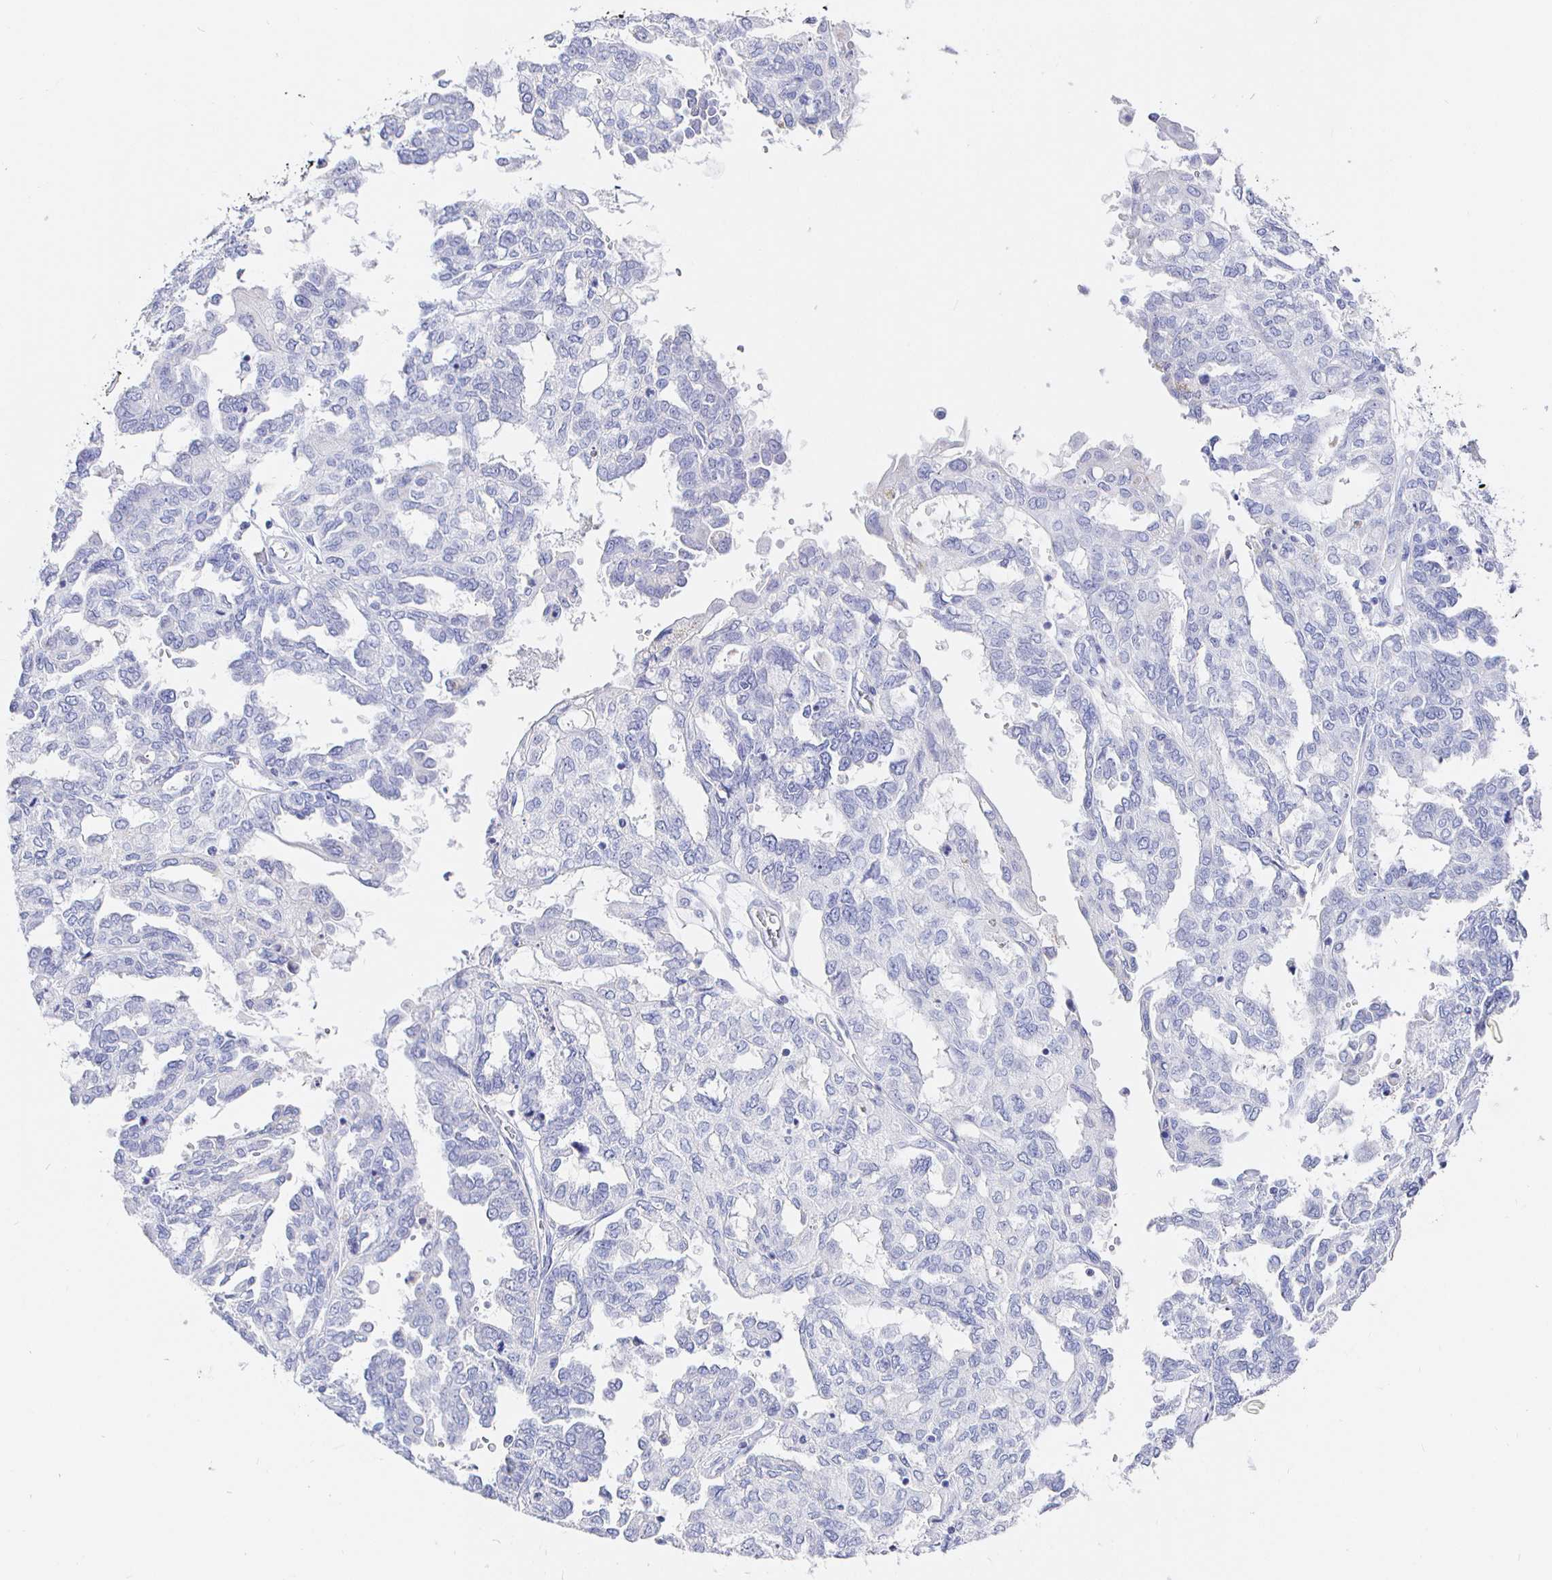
{"staining": {"intensity": "negative", "quantity": "none", "location": "none"}, "tissue": "ovarian cancer", "cell_type": "Tumor cells", "image_type": "cancer", "snomed": [{"axis": "morphology", "description": "Cystadenocarcinoma, serous, NOS"}, {"axis": "topography", "description": "Ovary"}], "caption": "This is an immunohistochemistry (IHC) photomicrograph of human ovarian cancer. There is no expression in tumor cells.", "gene": "CR2", "patient": {"sex": "female", "age": 53}}